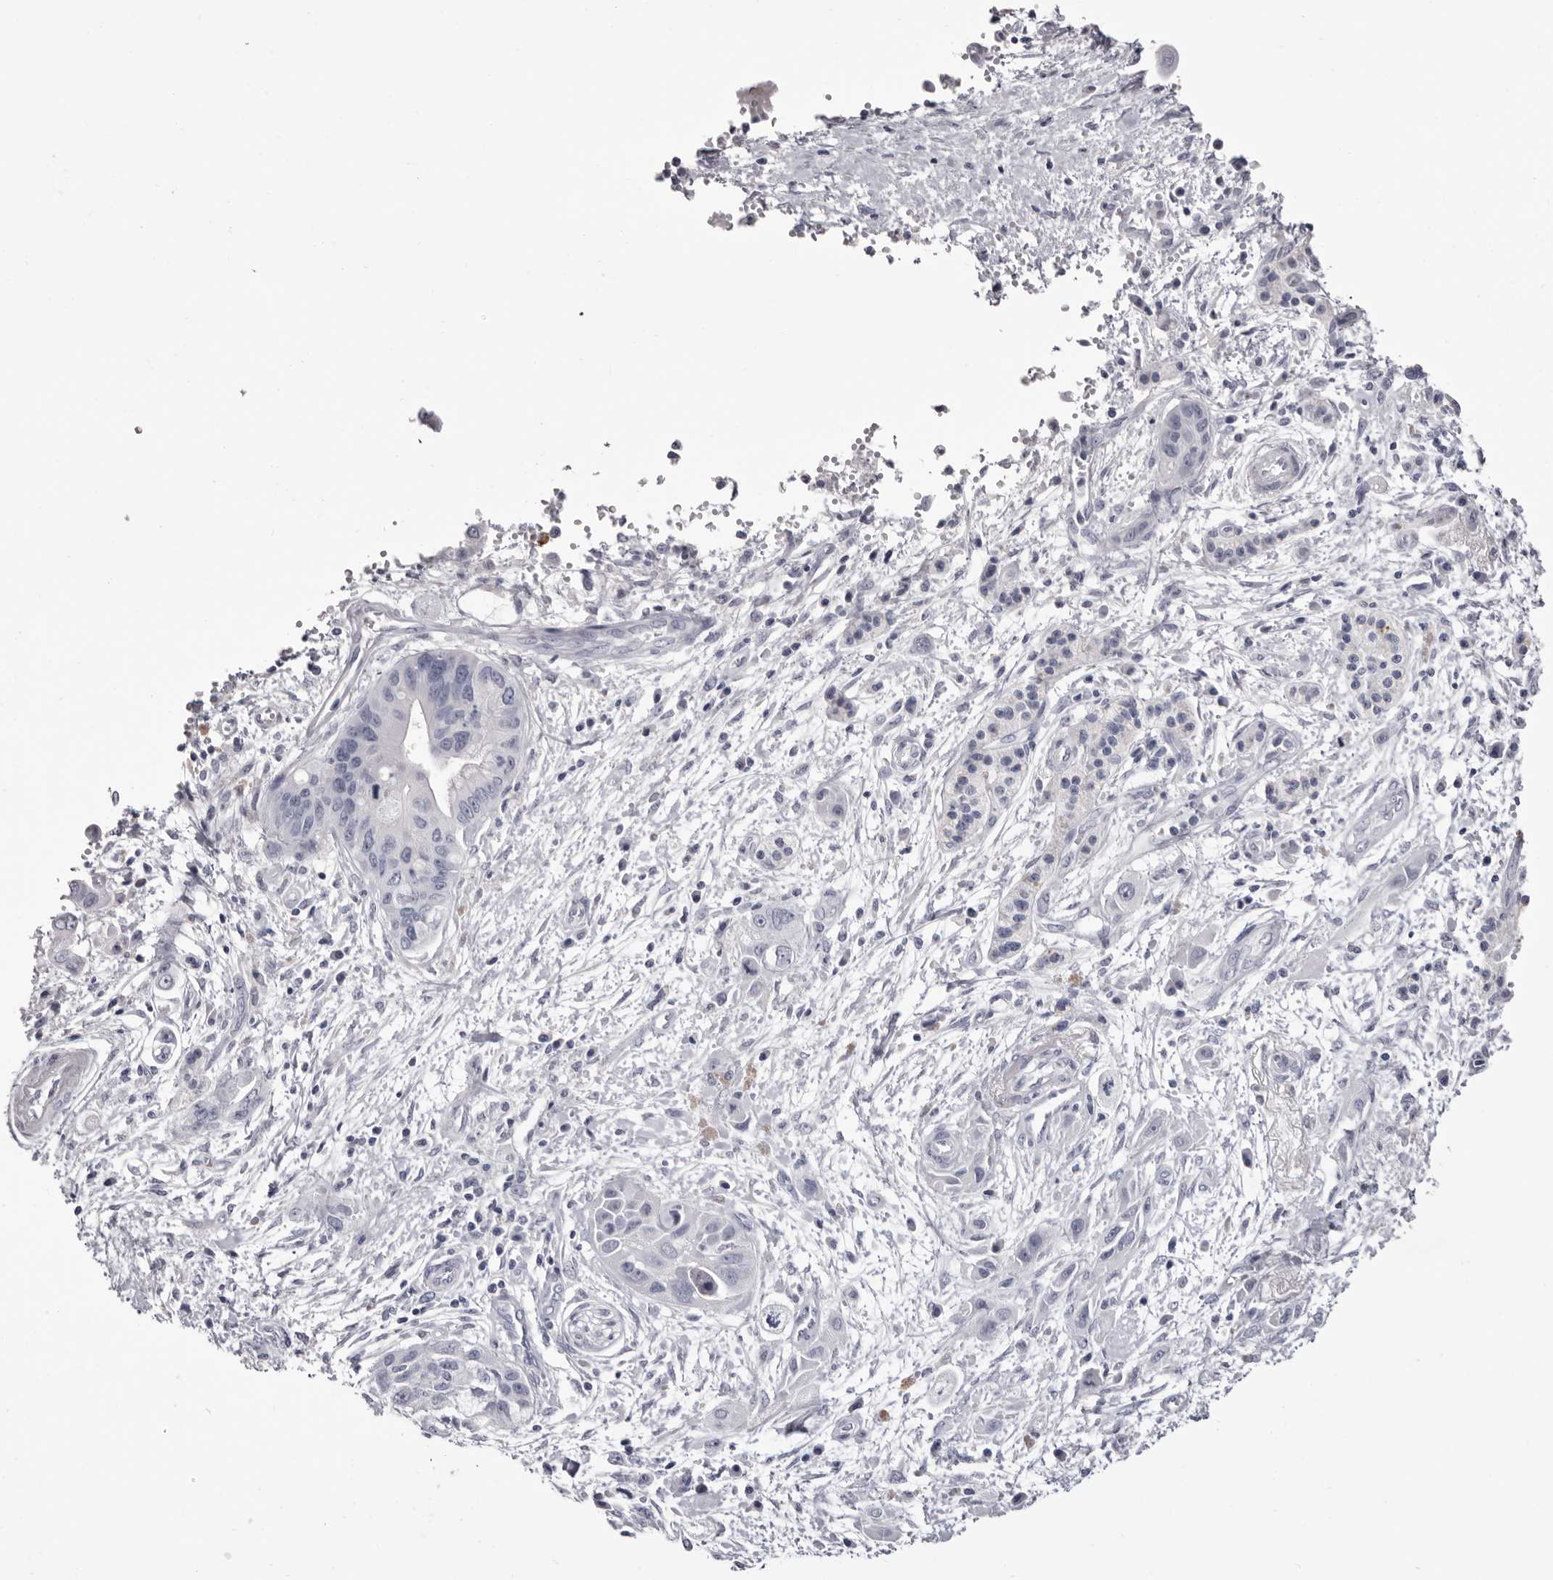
{"staining": {"intensity": "negative", "quantity": "none", "location": "none"}, "tissue": "pancreatic cancer", "cell_type": "Tumor cells", "image_type": "cancer", "snomed": [{"axis": "morphology", "description": "Adenocarcinoma, NOS"}, {"axis": "topography", "description": "Pancreas"}], "caption": "Image shows no significant protein staining in tumor cells of adenocarcinoma (pancreatic). (Stains: DAB IHC with hematoxylin counter stain, Microscopy: brightfield microscopy at high magnification).", "gene": "LPO", "patient": {"sex": "female", "age": 73}}